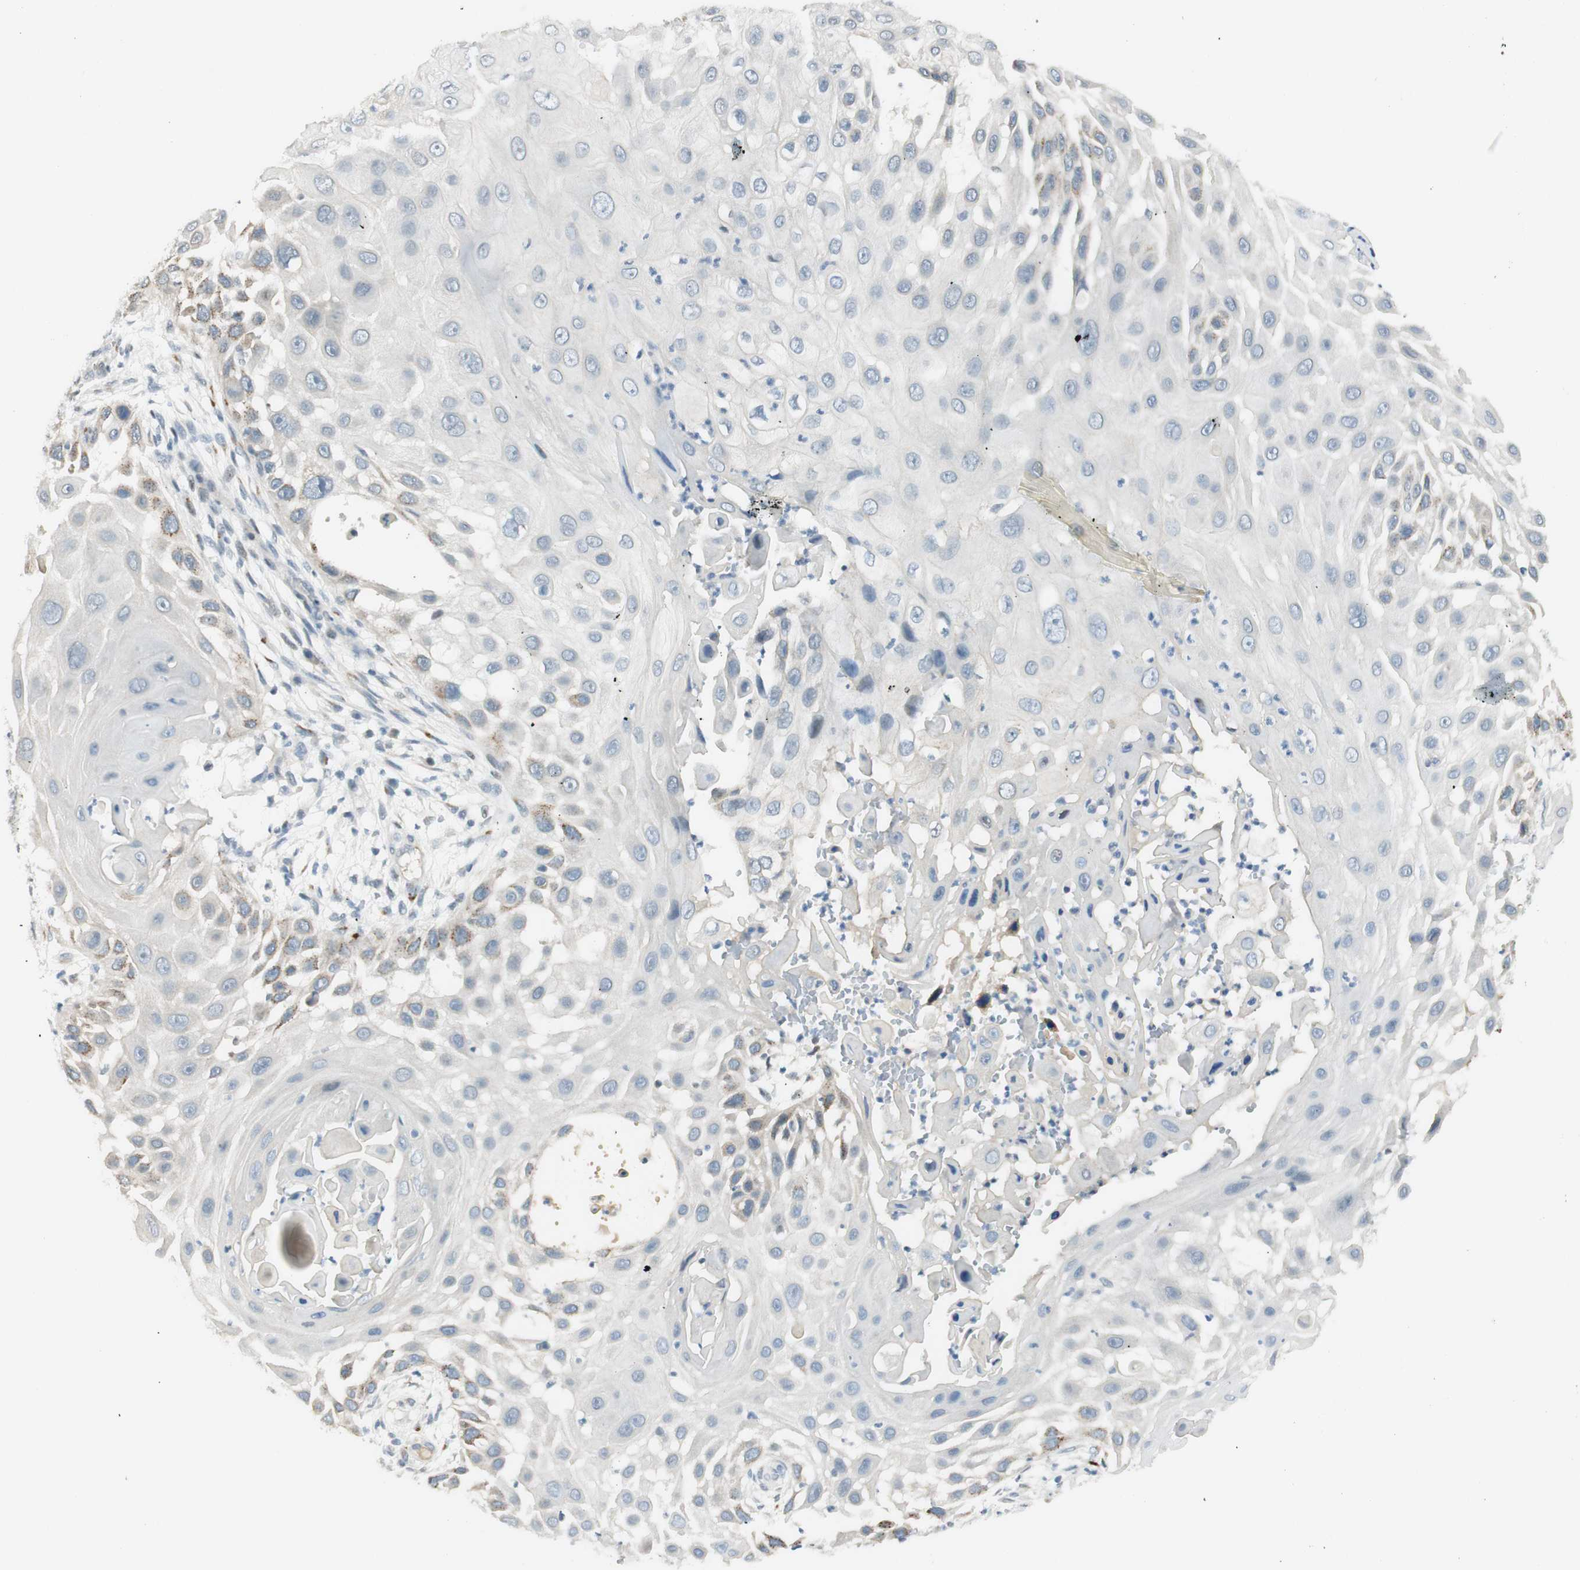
{"staining": {"intensity": "moderate", "quantity": "<25%", "location": "cytoplasmic/membranous"}, "tissue": "skin cancer", "cell_type": "Tumor cells", "image_type": "cancer", "snomed": [{"axis": "morphology", "description": "Squamous cell carcinoma, NOS"}, {"axis": "topography", "description": "Skin"}], "caption": "Skin squamous cell carcinoma was stained to show a protein in brown. There is low levels of moderate cytoplasmic/membranous expression in about <25% of tumor cells.", "gene": "B4GALNT1", "patient": {"sex": "female", "age": 44}}